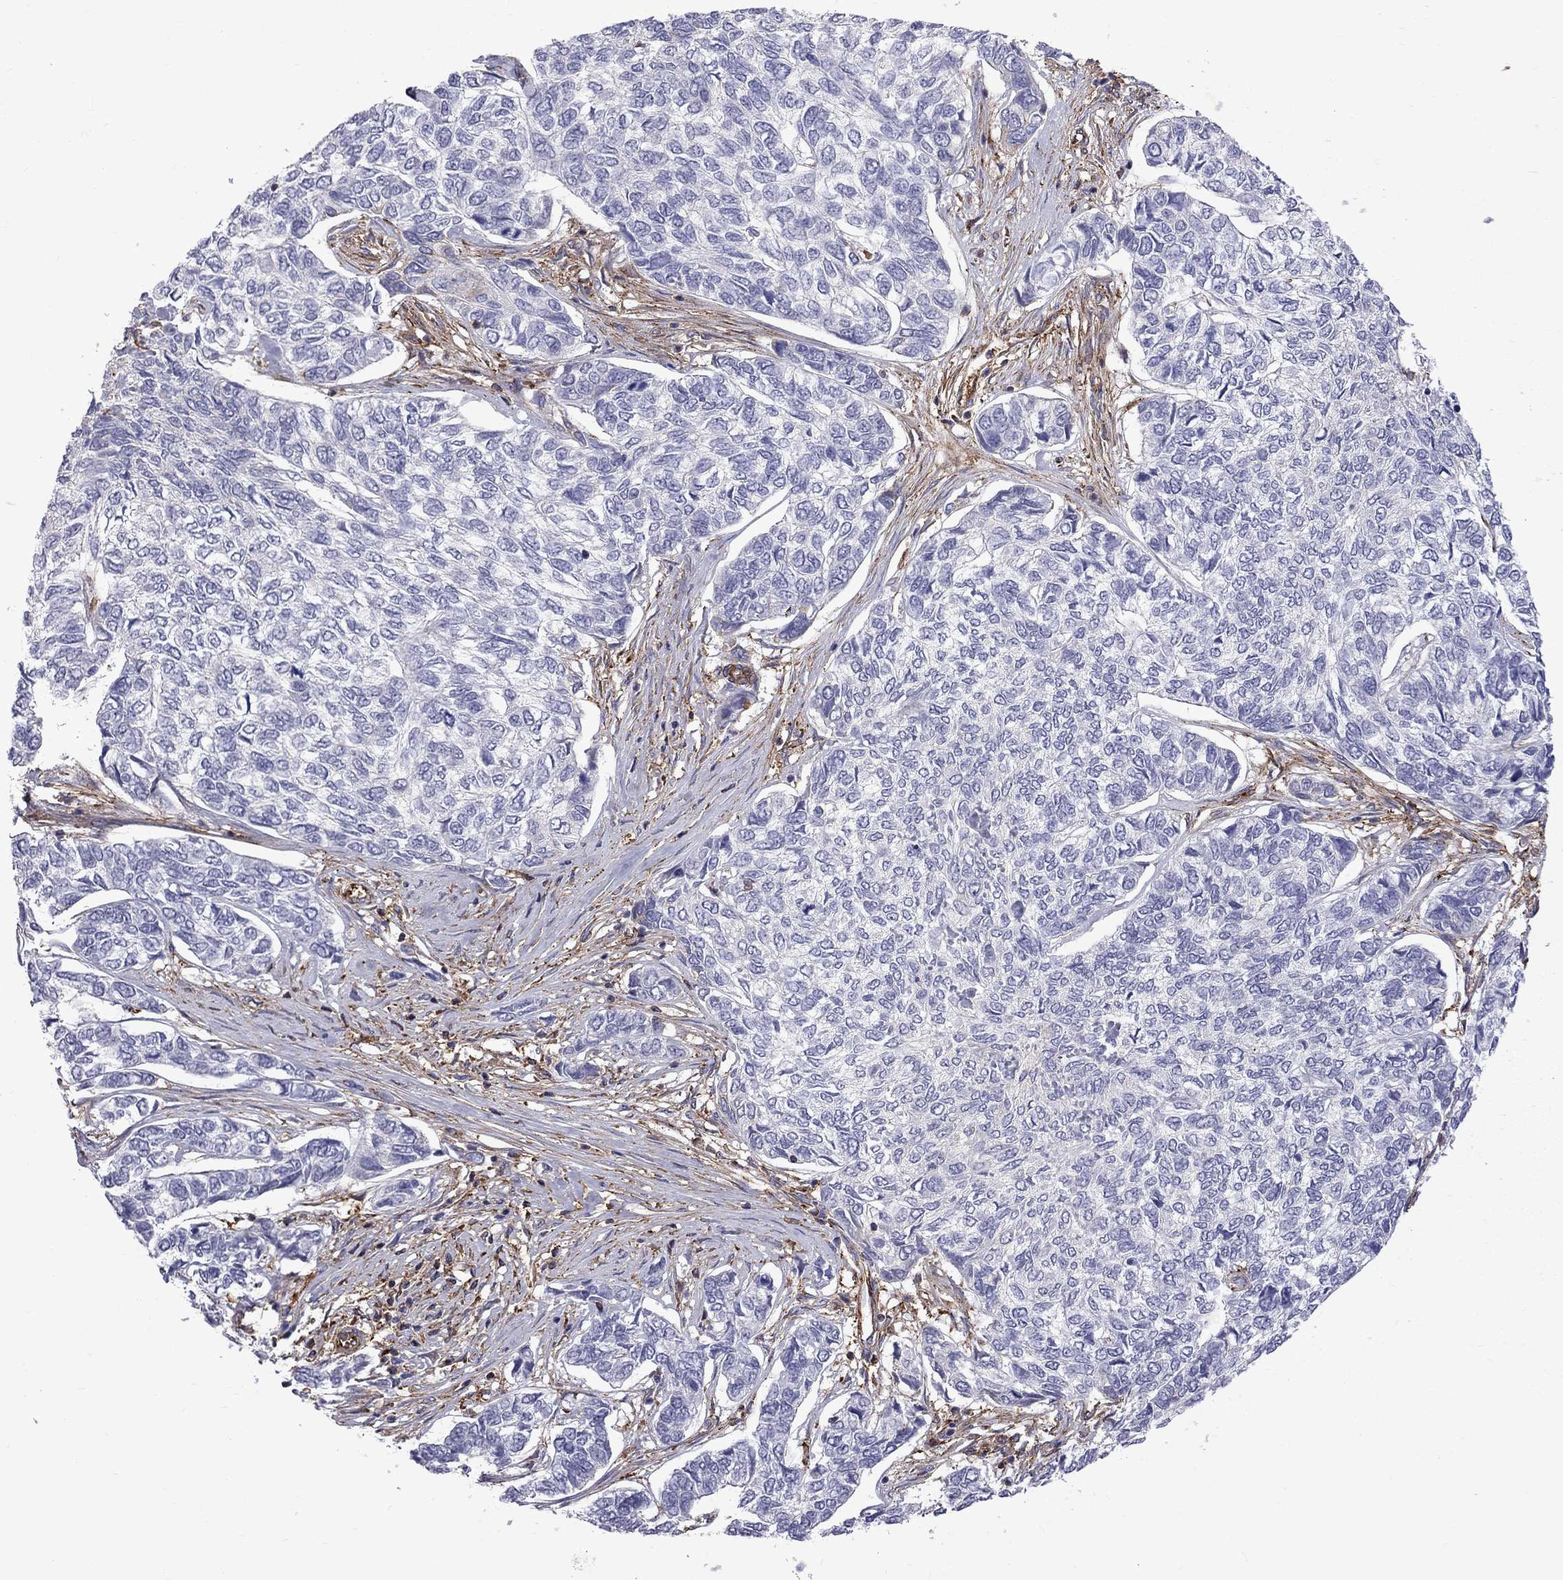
{"staining": {"intensity": "negative", "quantity": "none", "location": "none"}, "tissue": "skin cancer", "cell_type": "Tumor cells", "image_type": "cancer", "snomed": [{"axis": "morphology", "description": "Basal cell carcinoma"}, {"axis": "topography", "description": "Skin"}], "caption": "DAB immunohistochemical staining of human skin cancer demonstrates no significant staining in tumor cells.", "gene": "EIF4E3", "patient": {"sex": "female", "age": 65}}